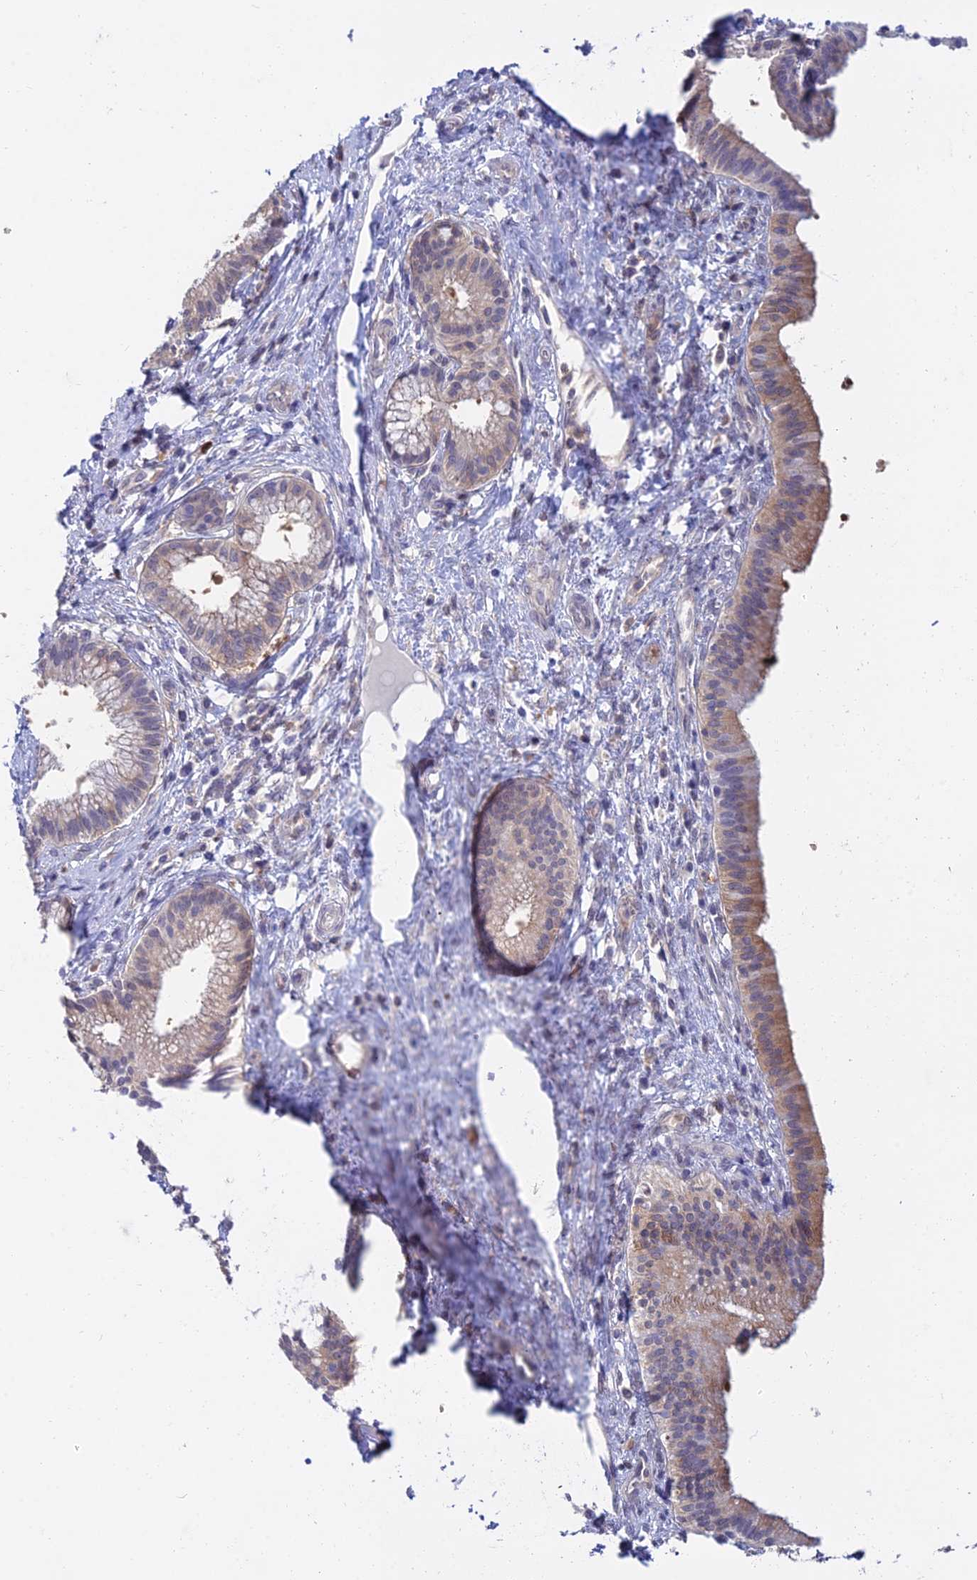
{"staining": {"intensity": "moderate", "quantity": "25%-75%", "location": "cytoplasmic/membranous"}, "tissue": "pancreatic cancer", "cell_type": "Tumor cells", "image_type": "cancer", "snomed": [{"axis": "morphology", "description": "Adenocarcinoma, NOS"}, {"axis": "topography", "description": "Pancreas"}], "caption": "Pancreatic cancer (adenocarcinoma) stained with a brown dye shows moderate cytoplasmic/membranous positive expression in about 25%-75% of tumor cells.", "gene": "B3GALT4", "patient": {"sex": "male", "age": 72}}